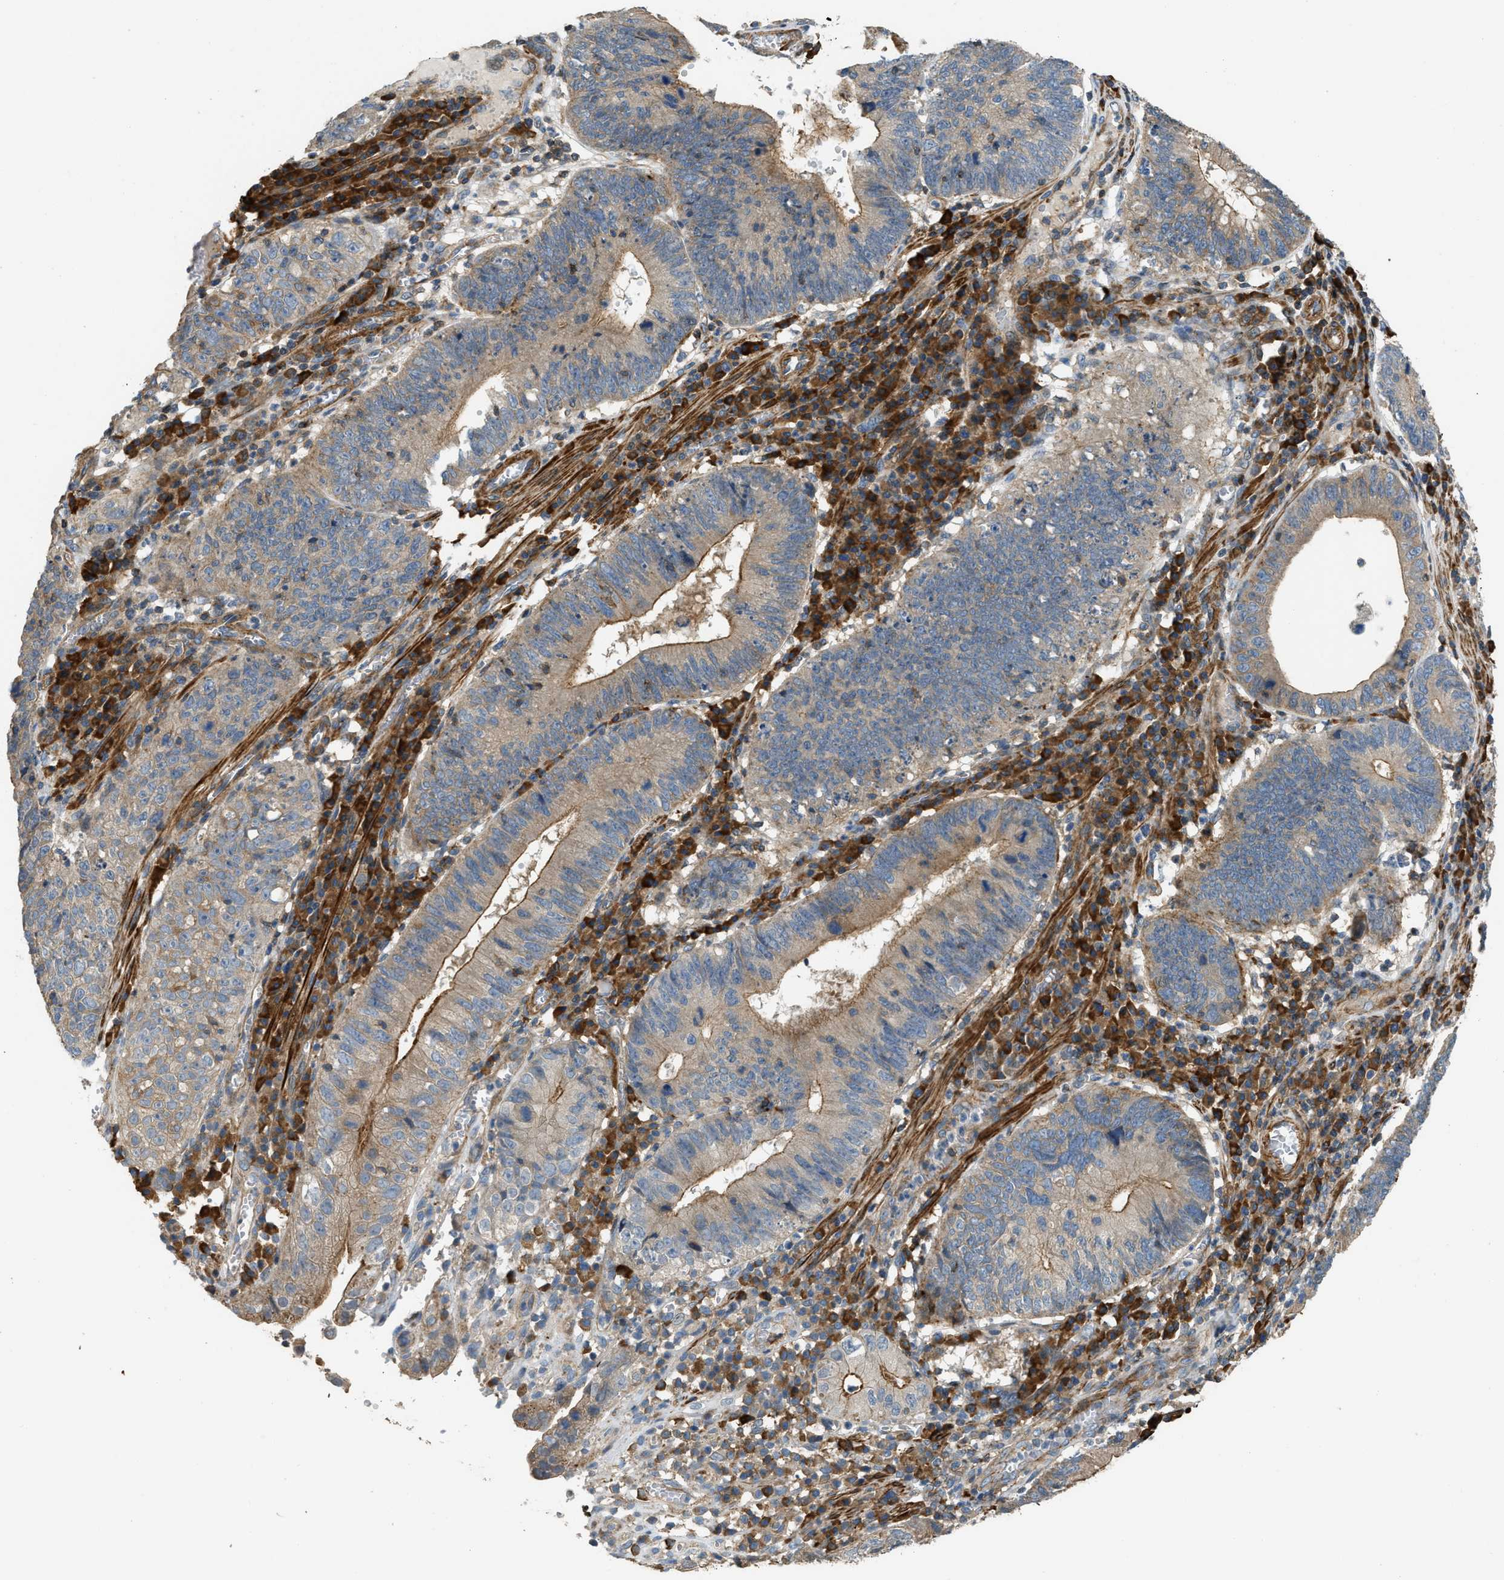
{"staining": {"intensity": "moderate", "quantity": "25%-75%", "location": "cytoplasmic/membranous"}, "tissue": "stomach cancer", "cell_type": "Tumor cells", "image_type": "cancer", "snomed": [{"axis": "morphology", "description": "Adenocarcinoma, NOS"}, {"axis": "topography", "description": "Stomach"}], "caption": "This micrograph shows immunohistochemistry (IHC) staining of human stomach cancer, with medium moderate cytoplasmic/membranous staining in approximately 25%-75% of tumor cells.", "gene": "BTN3A2", "patient": {"sex": "male", "age": 59}}